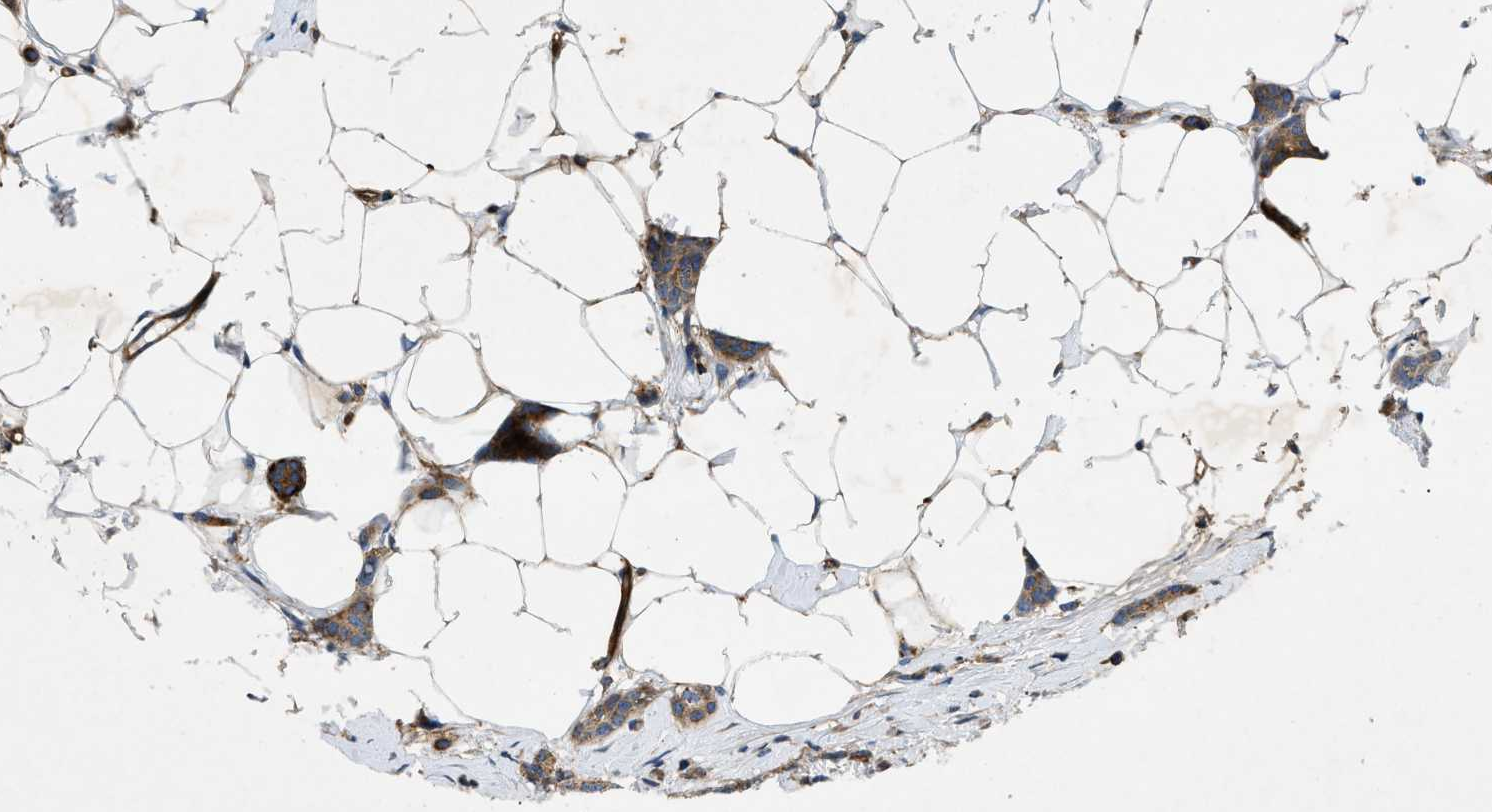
{"staining": {"intensity": "moderate", "quantity": ">75%", "location": "cytoplasmic/membranous"}, "tissue": "breast cancer", "cell_type": "Tumor cells", "image_type": "cancer", "snomed": [{"axis": "morphology", "description": "Lobular carcinoma"}, {"axis": "topography", "description": "Skin"}, {"axis": "topography", "description": "Breast"}], "caption": "Immunohistochemistry (IHC) image of neoplastic tissue: human breast cancer (lobular carcinoma) stained using immunohistochemistry displays medium levels of moderate protein expression localized specifically in the cytoplasmic/membranous of tumor cells, appearing as a cytoplasmic/membranous brown color.", "gene": "DHODH", "patient": {"sex": "female", "age": 46}}